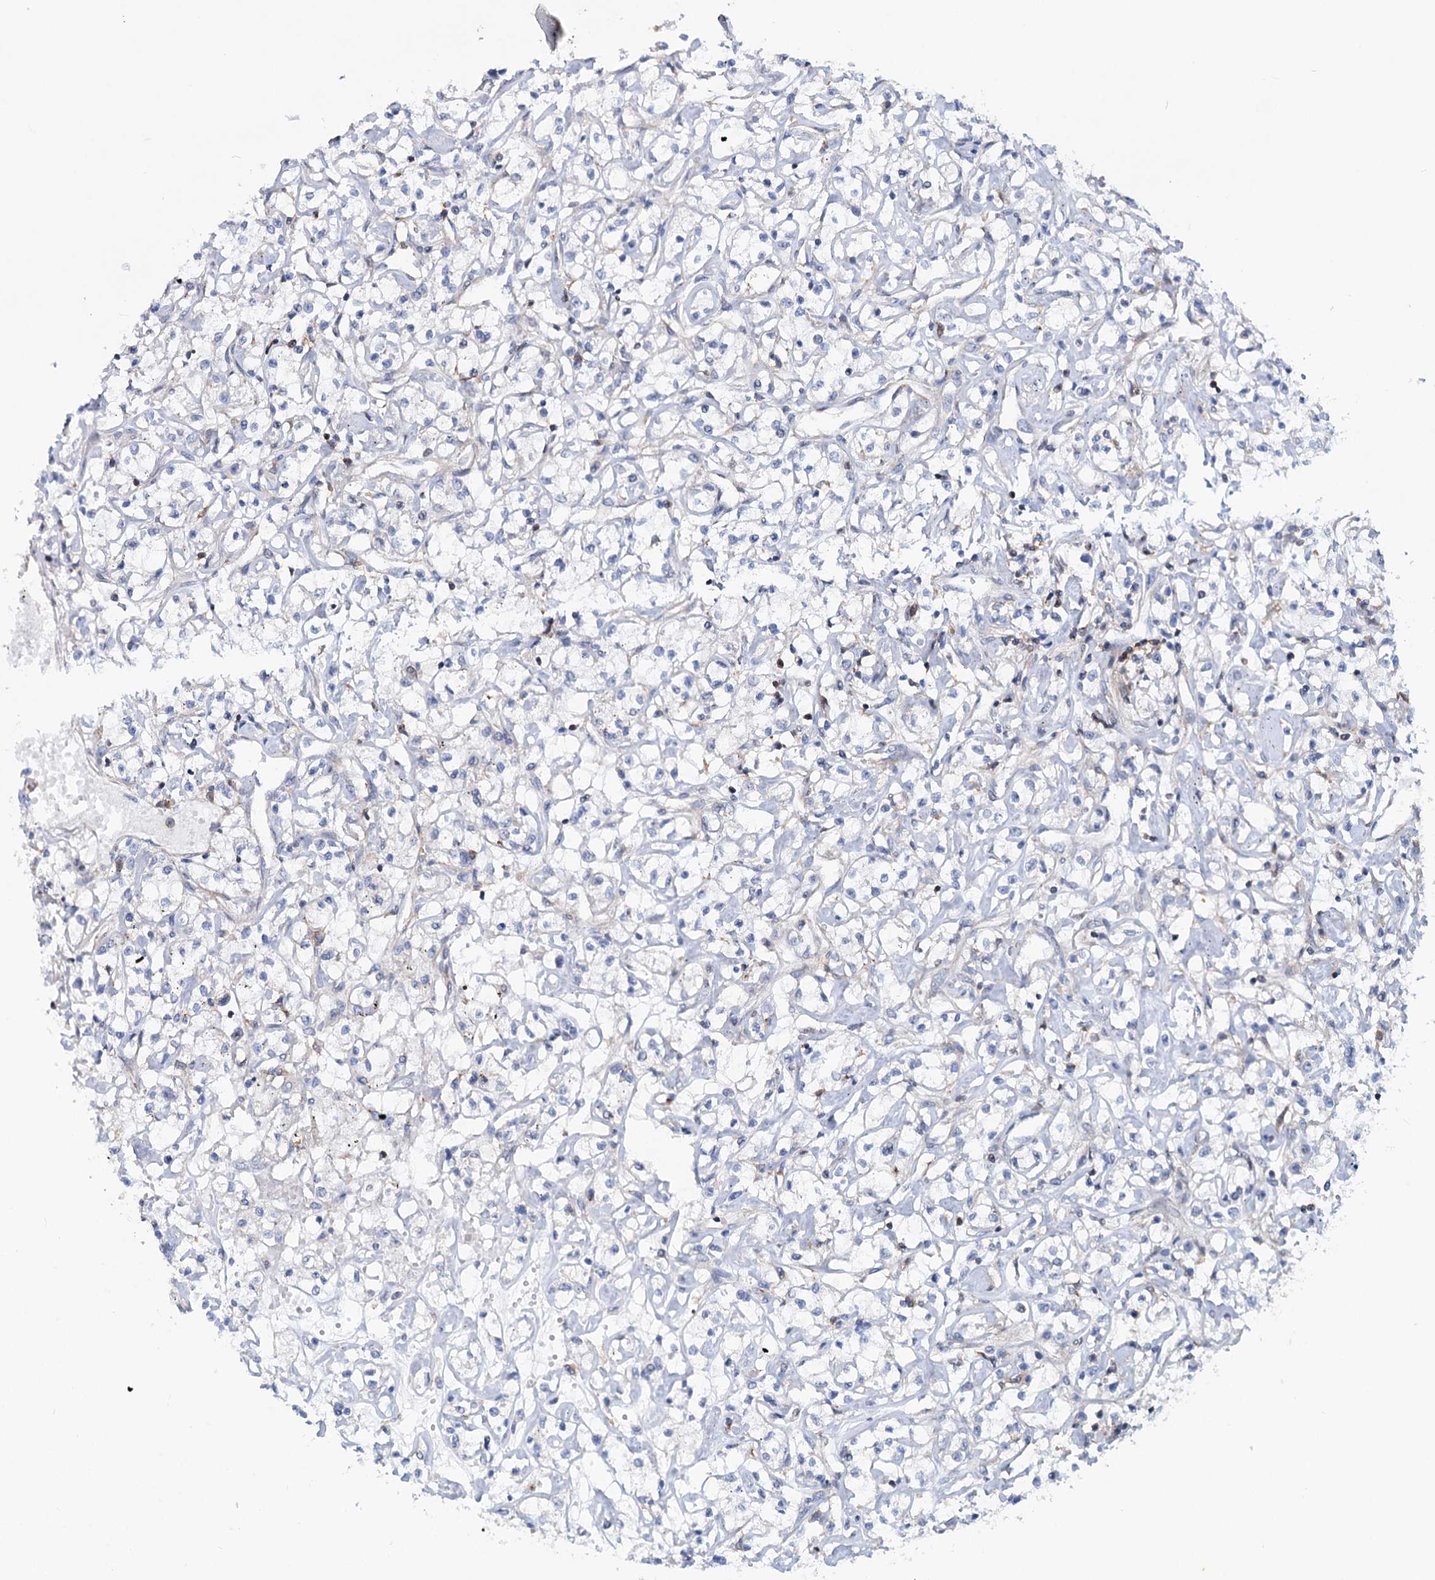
{"staining": {"intensity": "negative", "quantity": "none", "location": "none"}, "tissue": "renal cancer", "cell_type": "Tumor cells", "image_type": "cancer", "snomed": [{"axis": "morphology", "description": "Adenocarcinoma, NOS"}, {"axis": "topography", "description": "Kidney"}], "caption": "High power microscopy micrograph of an IHC micrograph of renal cancer (adenocarcinoma), revealing no significant positivity in tumor cells.", "gene": "LRCH4", "patient": {"sex": "female", "age": 59}}